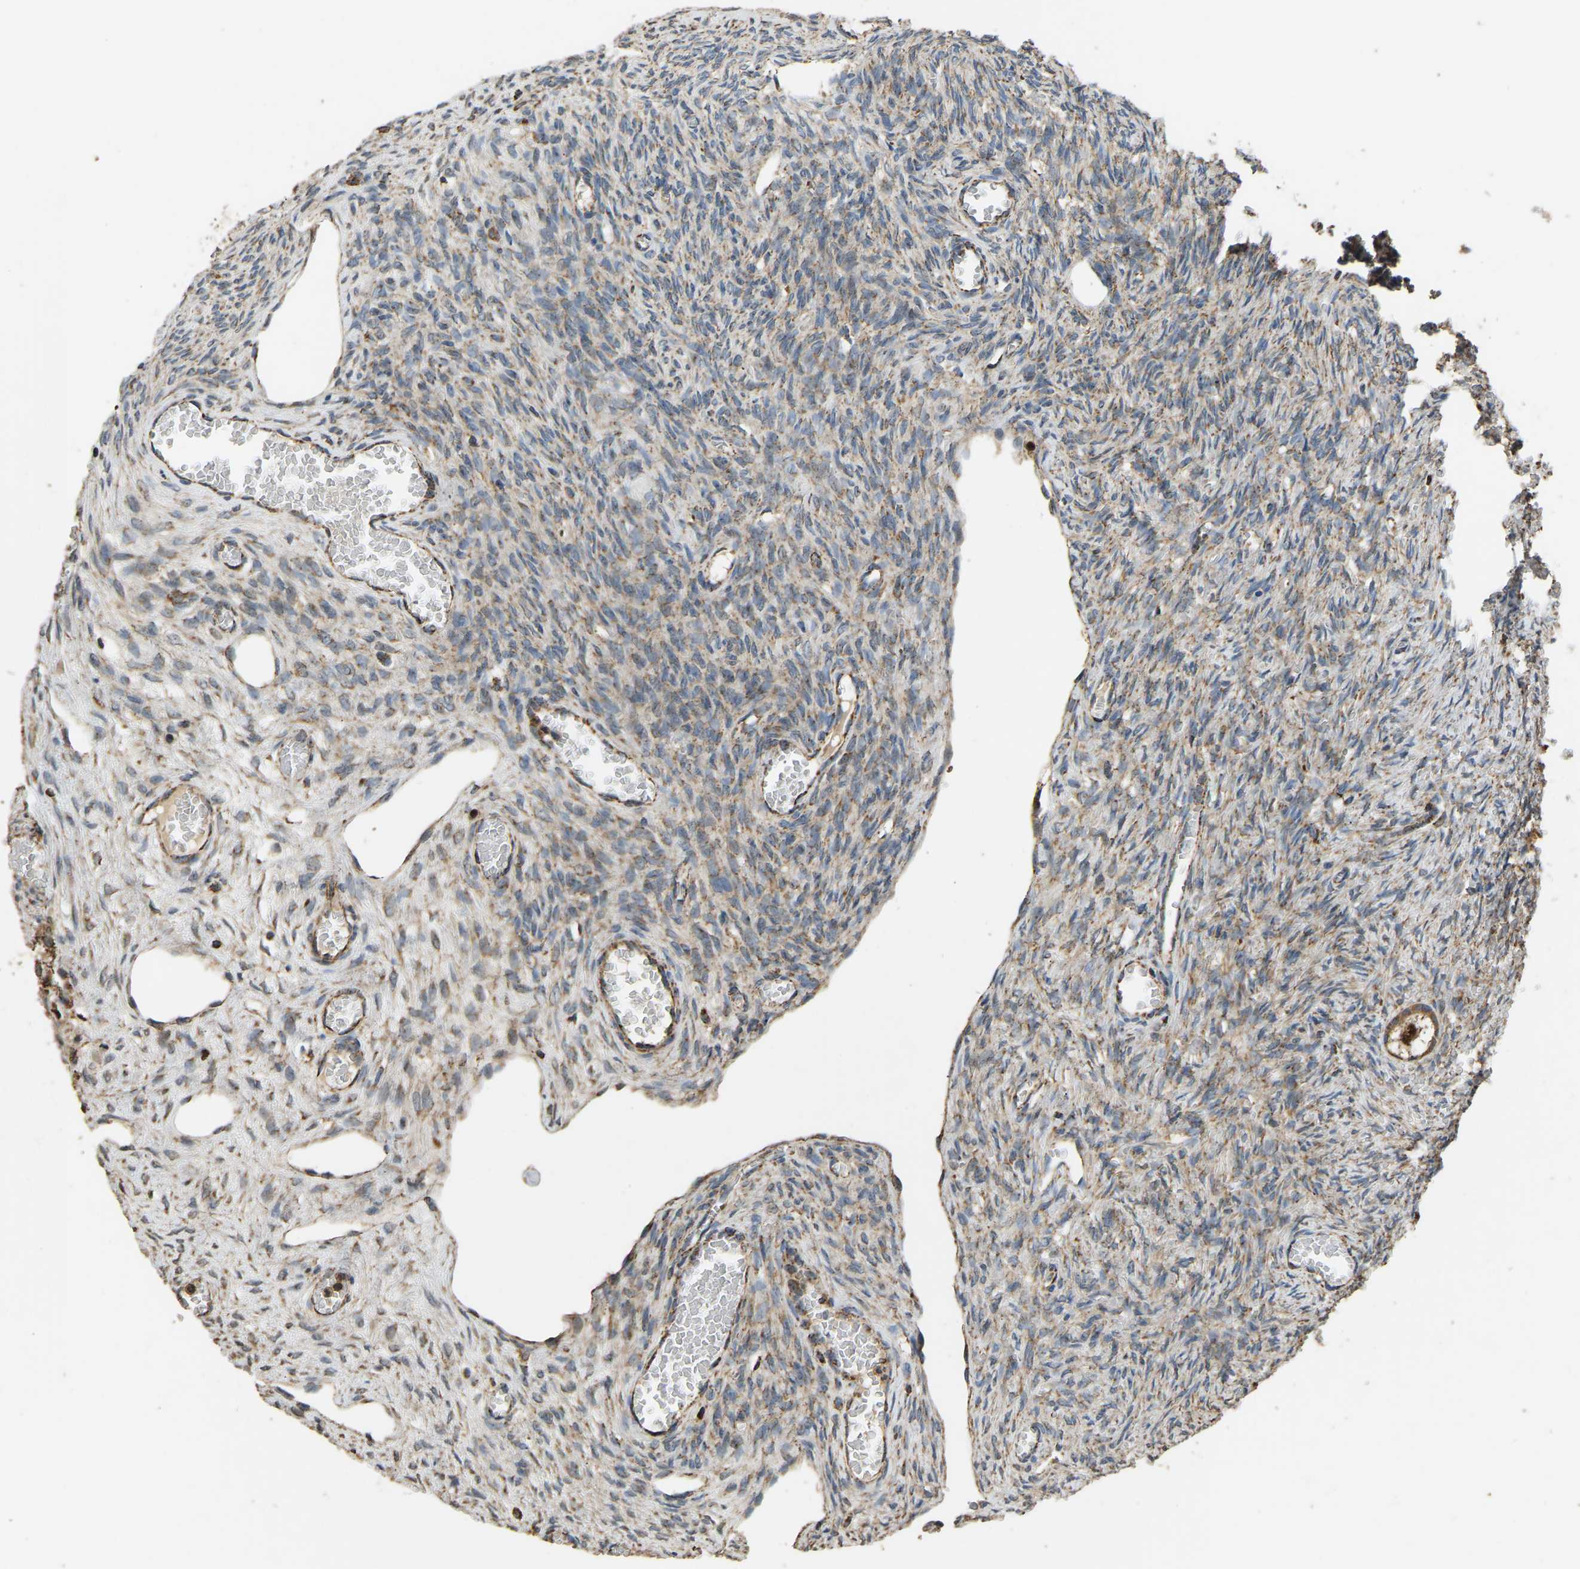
{"staining": {"intensity": "moderate", "quantity": ">75%", "location": "cytoplasmic/membranous"}, "tissue": "ovary", "cell_type": "Follicle cells", "image_type": "normal", "snomed": [{"axis": "morphology", "description": "Normal tissue, NOS"}, {"axis": "topography", "description": "Ovary"}], "caption": "Follicle cells reveal medium levels of moderate cytoplasmic/membranous positivity in about >75% of cells in benign human ovary.", "gene": "TUFM", "patient": {"sex": "female", "age": 27}}